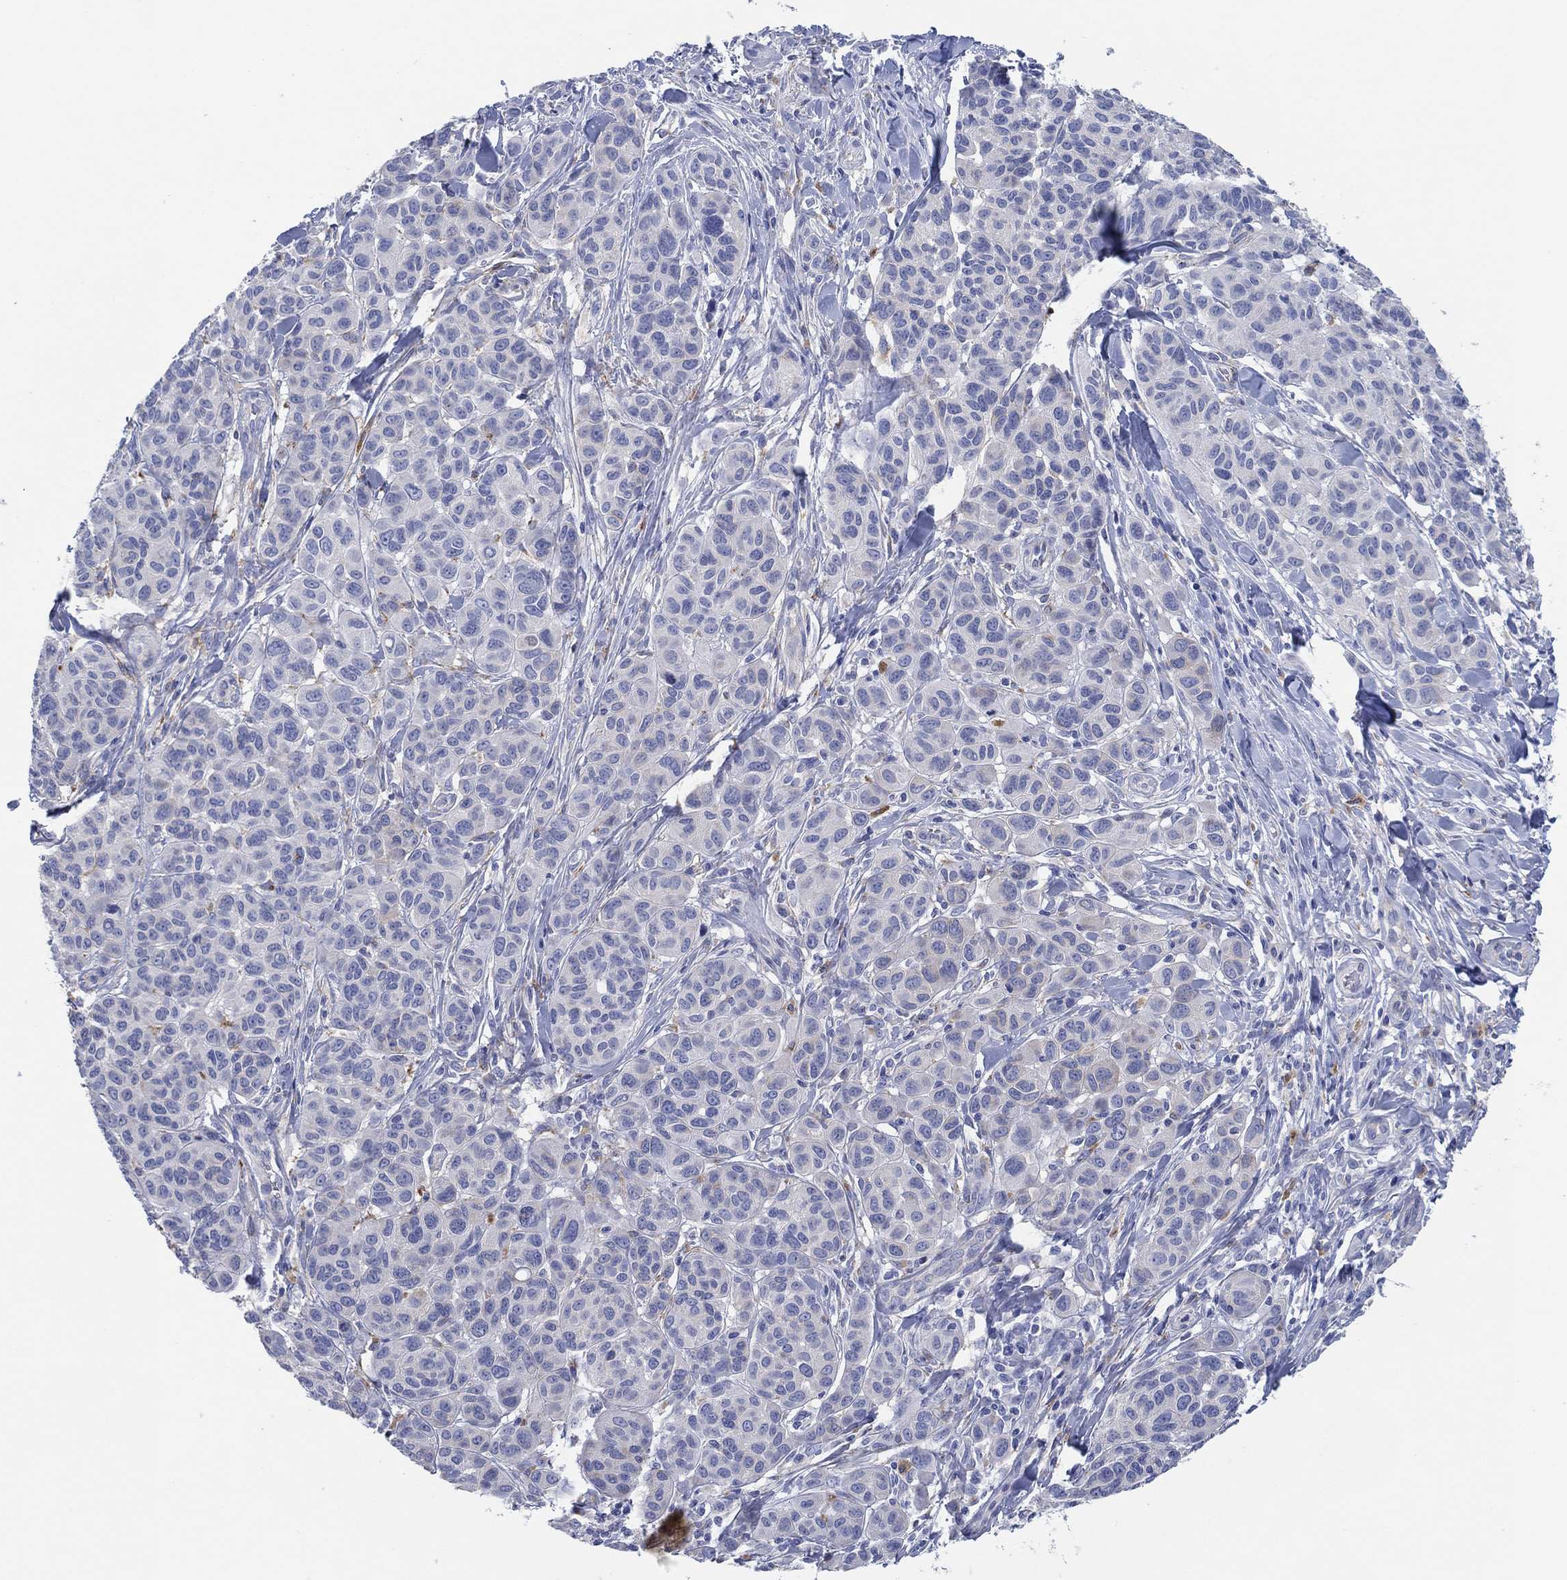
{"staining": {"intensity": "negative", "quantity": "none", "location": "none"}, "tissue": "melanoma", "cell_type": "Tumor cells", "image_type": "cancer", "snomed": [{"axis": "morphology", "description": "Malignant melanoma, NOS"}, {"axis": "topography", "description": "Skin"}], "caption": "Melanoma was stained to show a protein in brown. There is no significant staining in tumor cells.", "gene": "GALNS", "patient": {"sex": "male", "age": 79}}